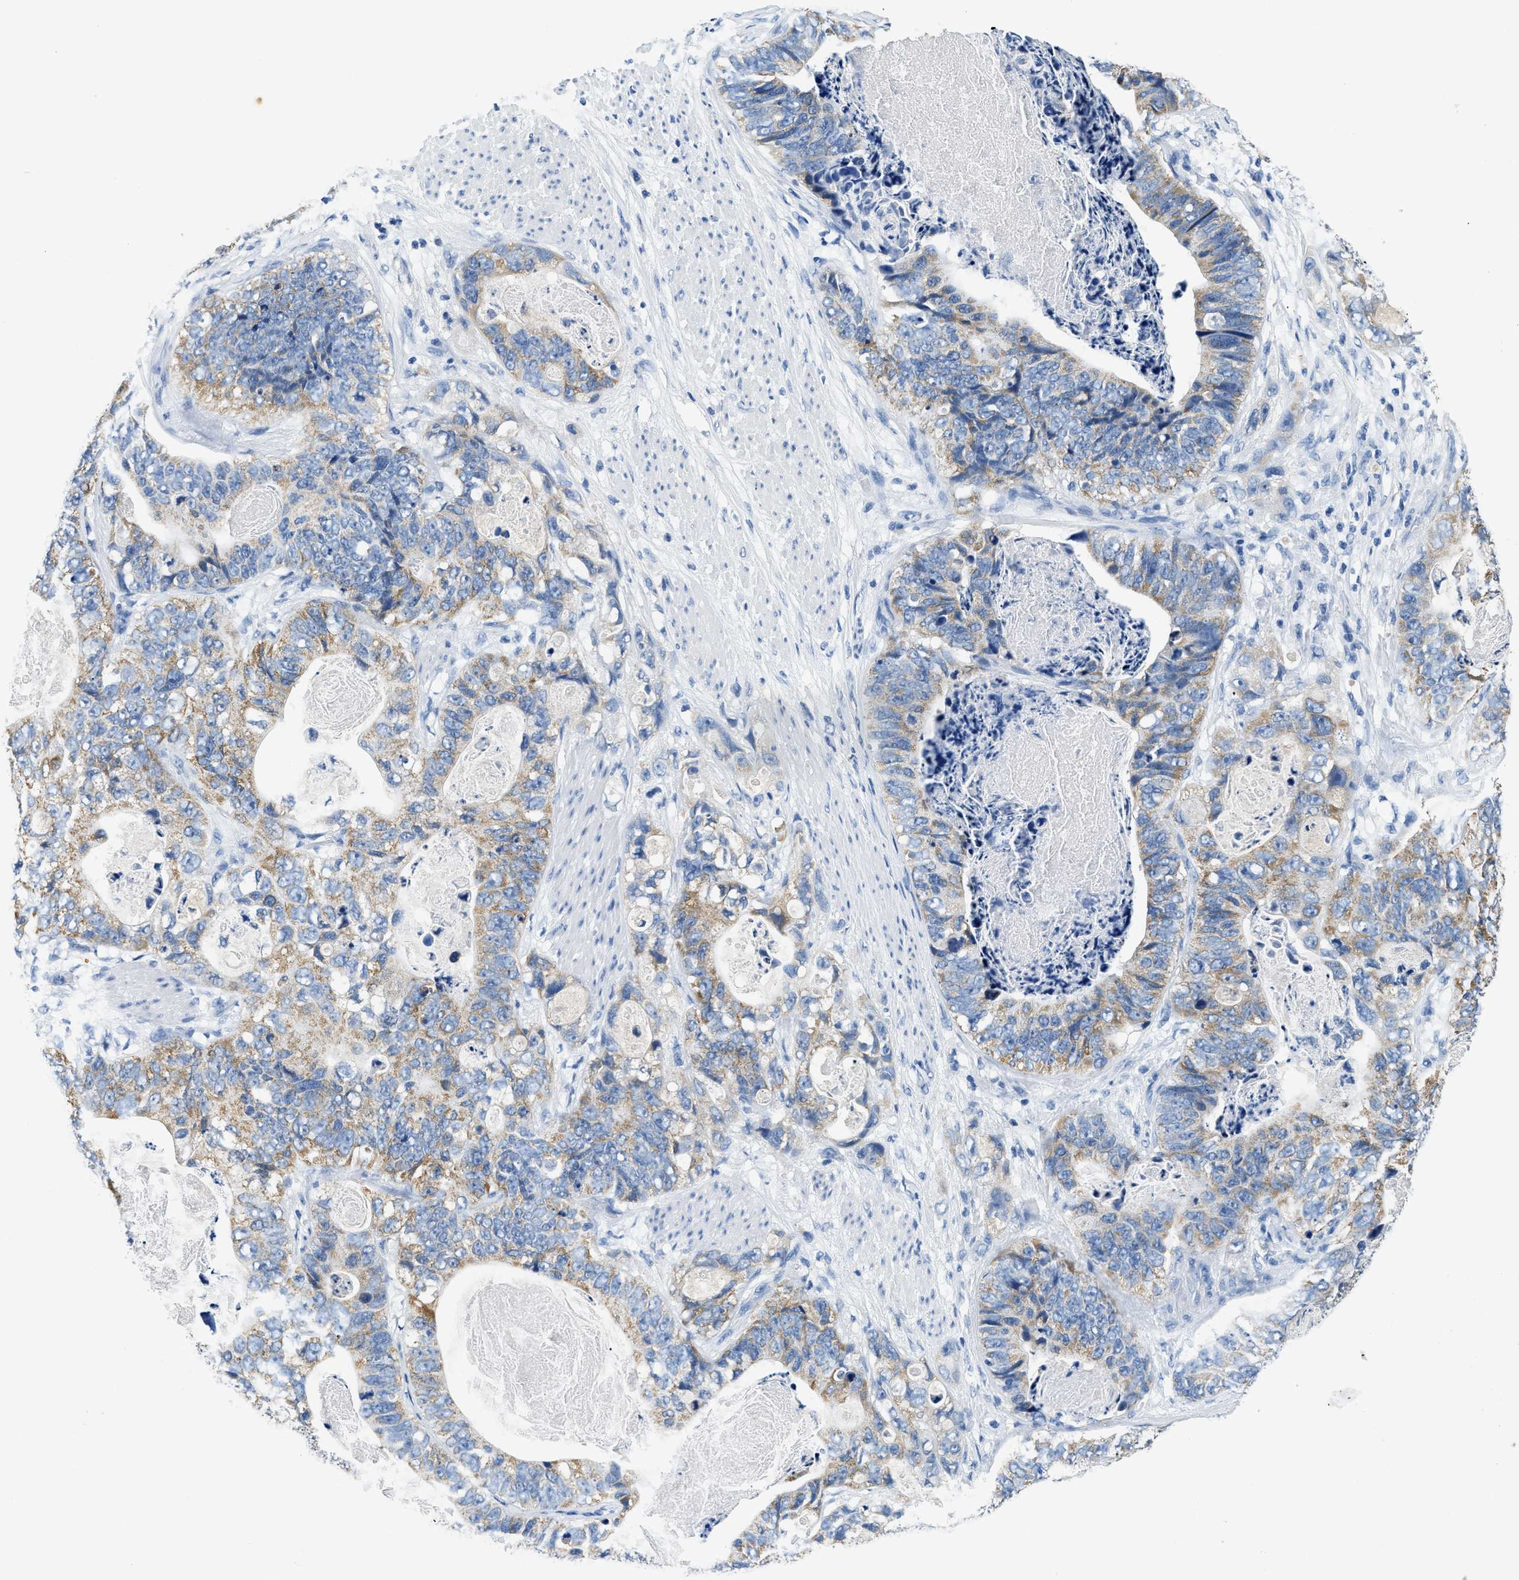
{"staining": {"intensity": "moderate", "quantity": ">75%", "location": "cytoplasmic/membranous"}, "tissue": "stomach cancer", "cell_type": "Tumor cells", "image_type": "cancer", "snomed": [{"axis": "morphology", "description": "Adenocarcinoma, NOS"}, {"axis": "topography", "description": "Stomach"}], "caption": "Human stomach adenocarcinoma stained with a protein marker demonstrates moderate staining in tumor cells.", "gene": "PCK2", "patient": {"sex": "female", "age": 89}}